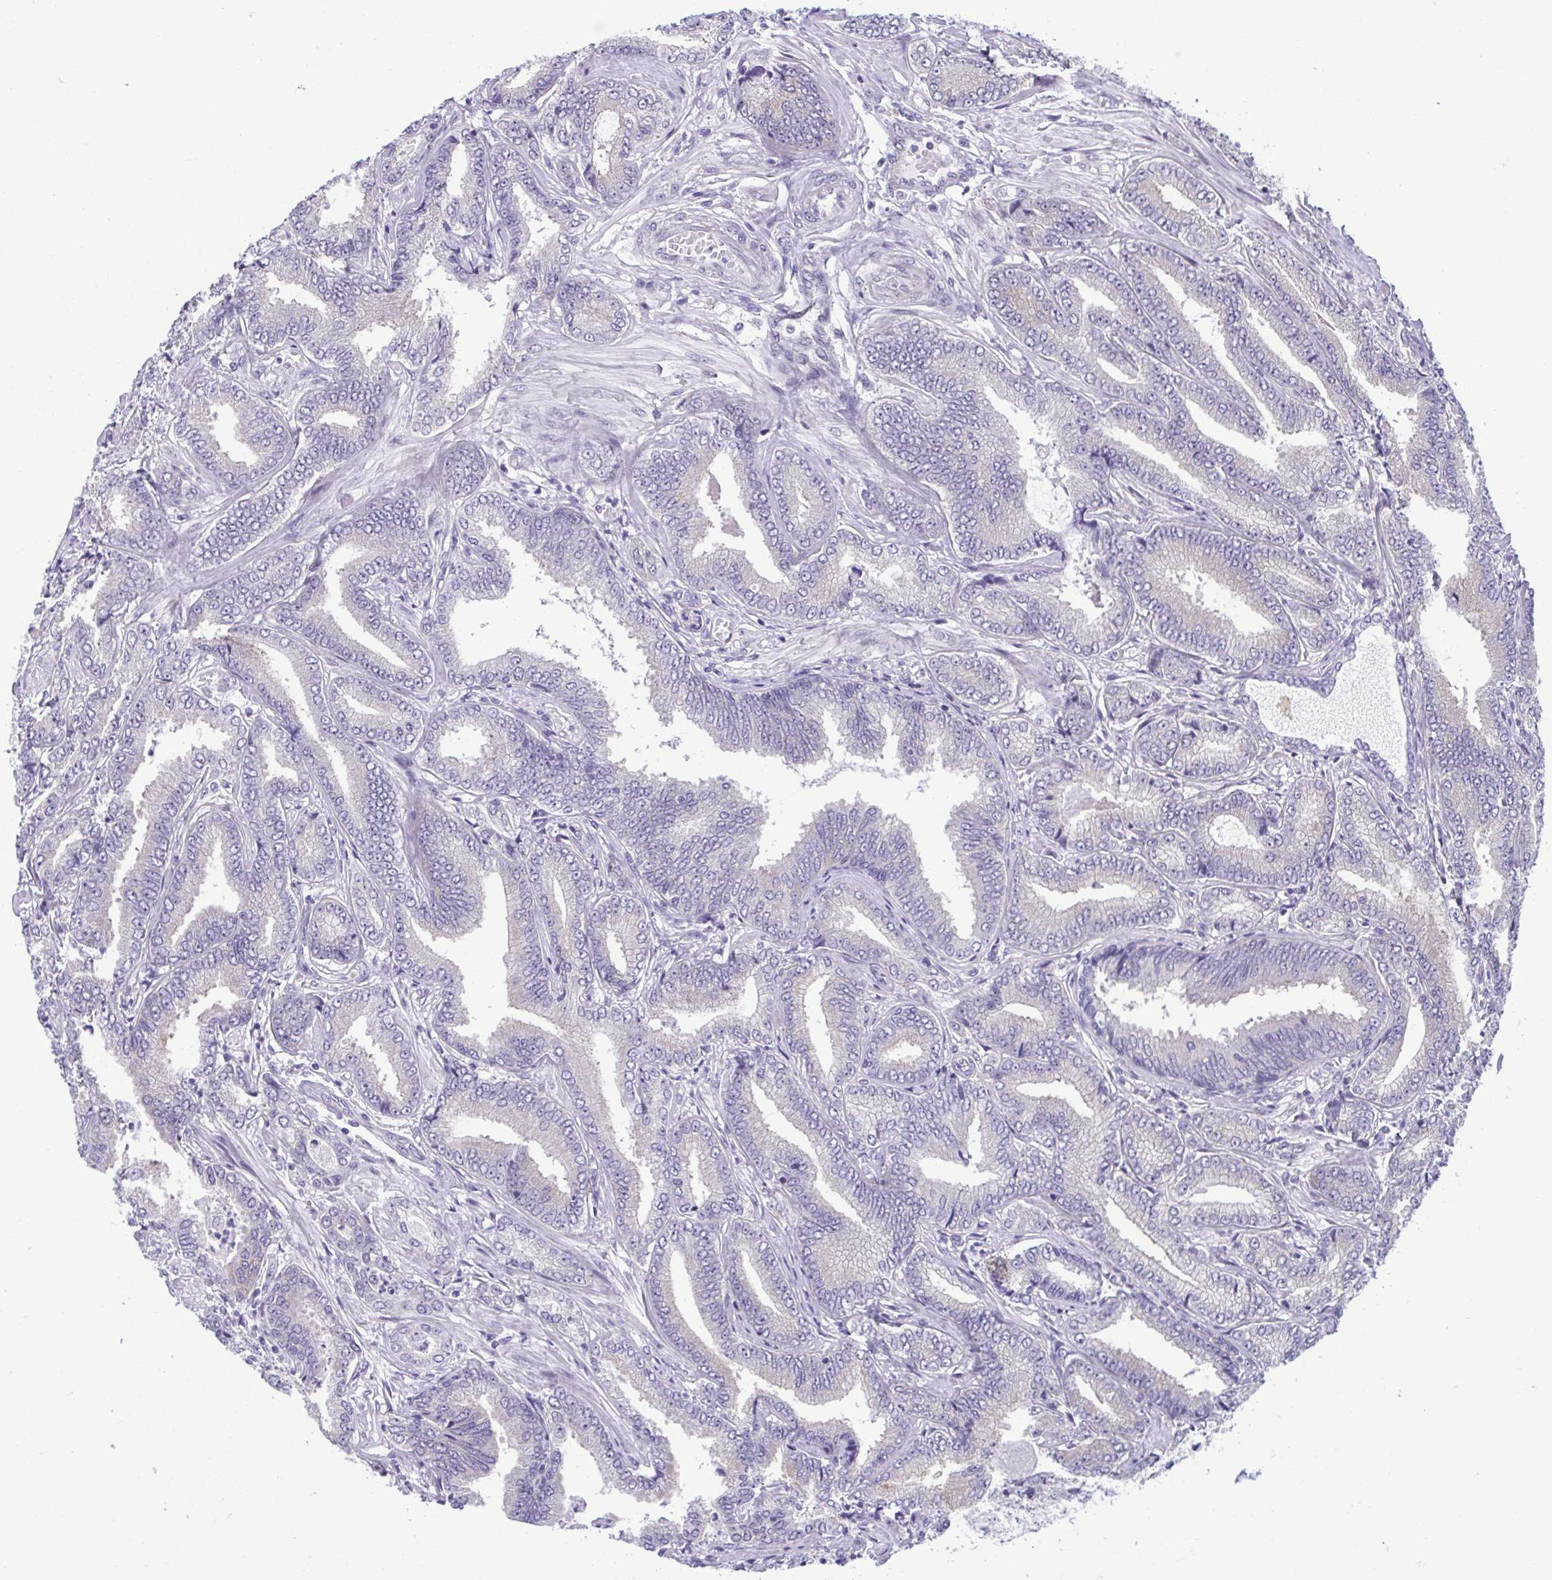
{"staining": {"intensity": "negative", "quantity": "none", "location": "none"}, "tissue": "prostate cancer", "cell_type": "Tumor cells", "image_type": "cancer", "snomed": [{"axis": "morphology", "description": "Adenocarcinoma, Low grade"}, {"axis": "topography", "description": "Prostate"}], "caption": "The photomicrograph displays no staining of tumor cells in adenocarcinoma (low-grade) (prostate).", "gene": "TMEM108", "patient": {"sex": "male", "age": 55}}